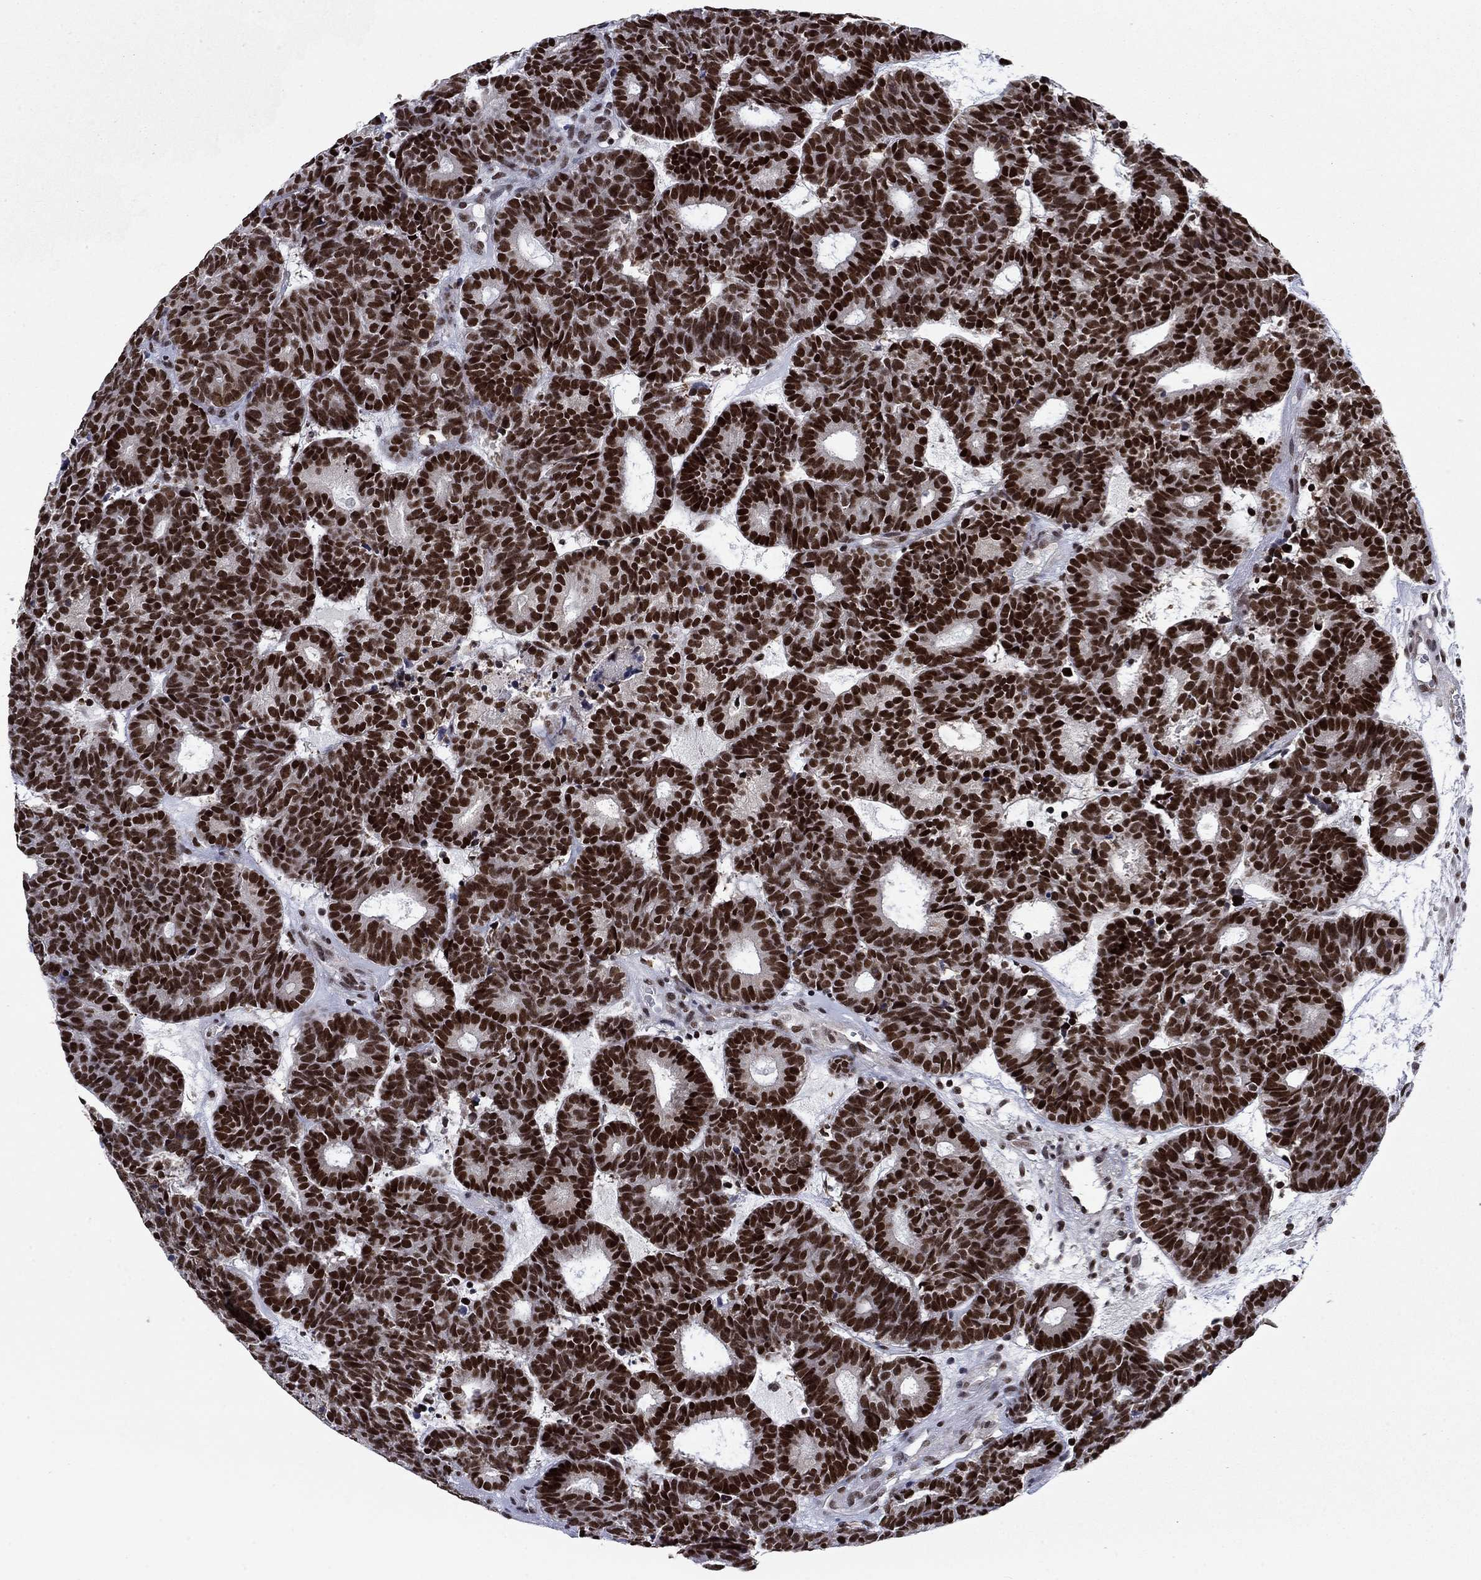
{"staining": {"intensity": "strong", "quantity": ">75%", "location": "nuclear"}, "tissue": "head and neck cancer", "cell_type": "Tumor cells", "image_type": "cancer", "snomed": [{"axis": "morphology", "description": "Adenocarcinoma, NOS"}, {"axis": "topography", "description": "Head-Neck"}], "caption": "Immunohistochemical staining of head and neck cancer exhibits strong nuclear protein expression in about >75% of tumor cells.", "gene": "RPRD1B", "patient": {"sex": "female", "age": 81}}